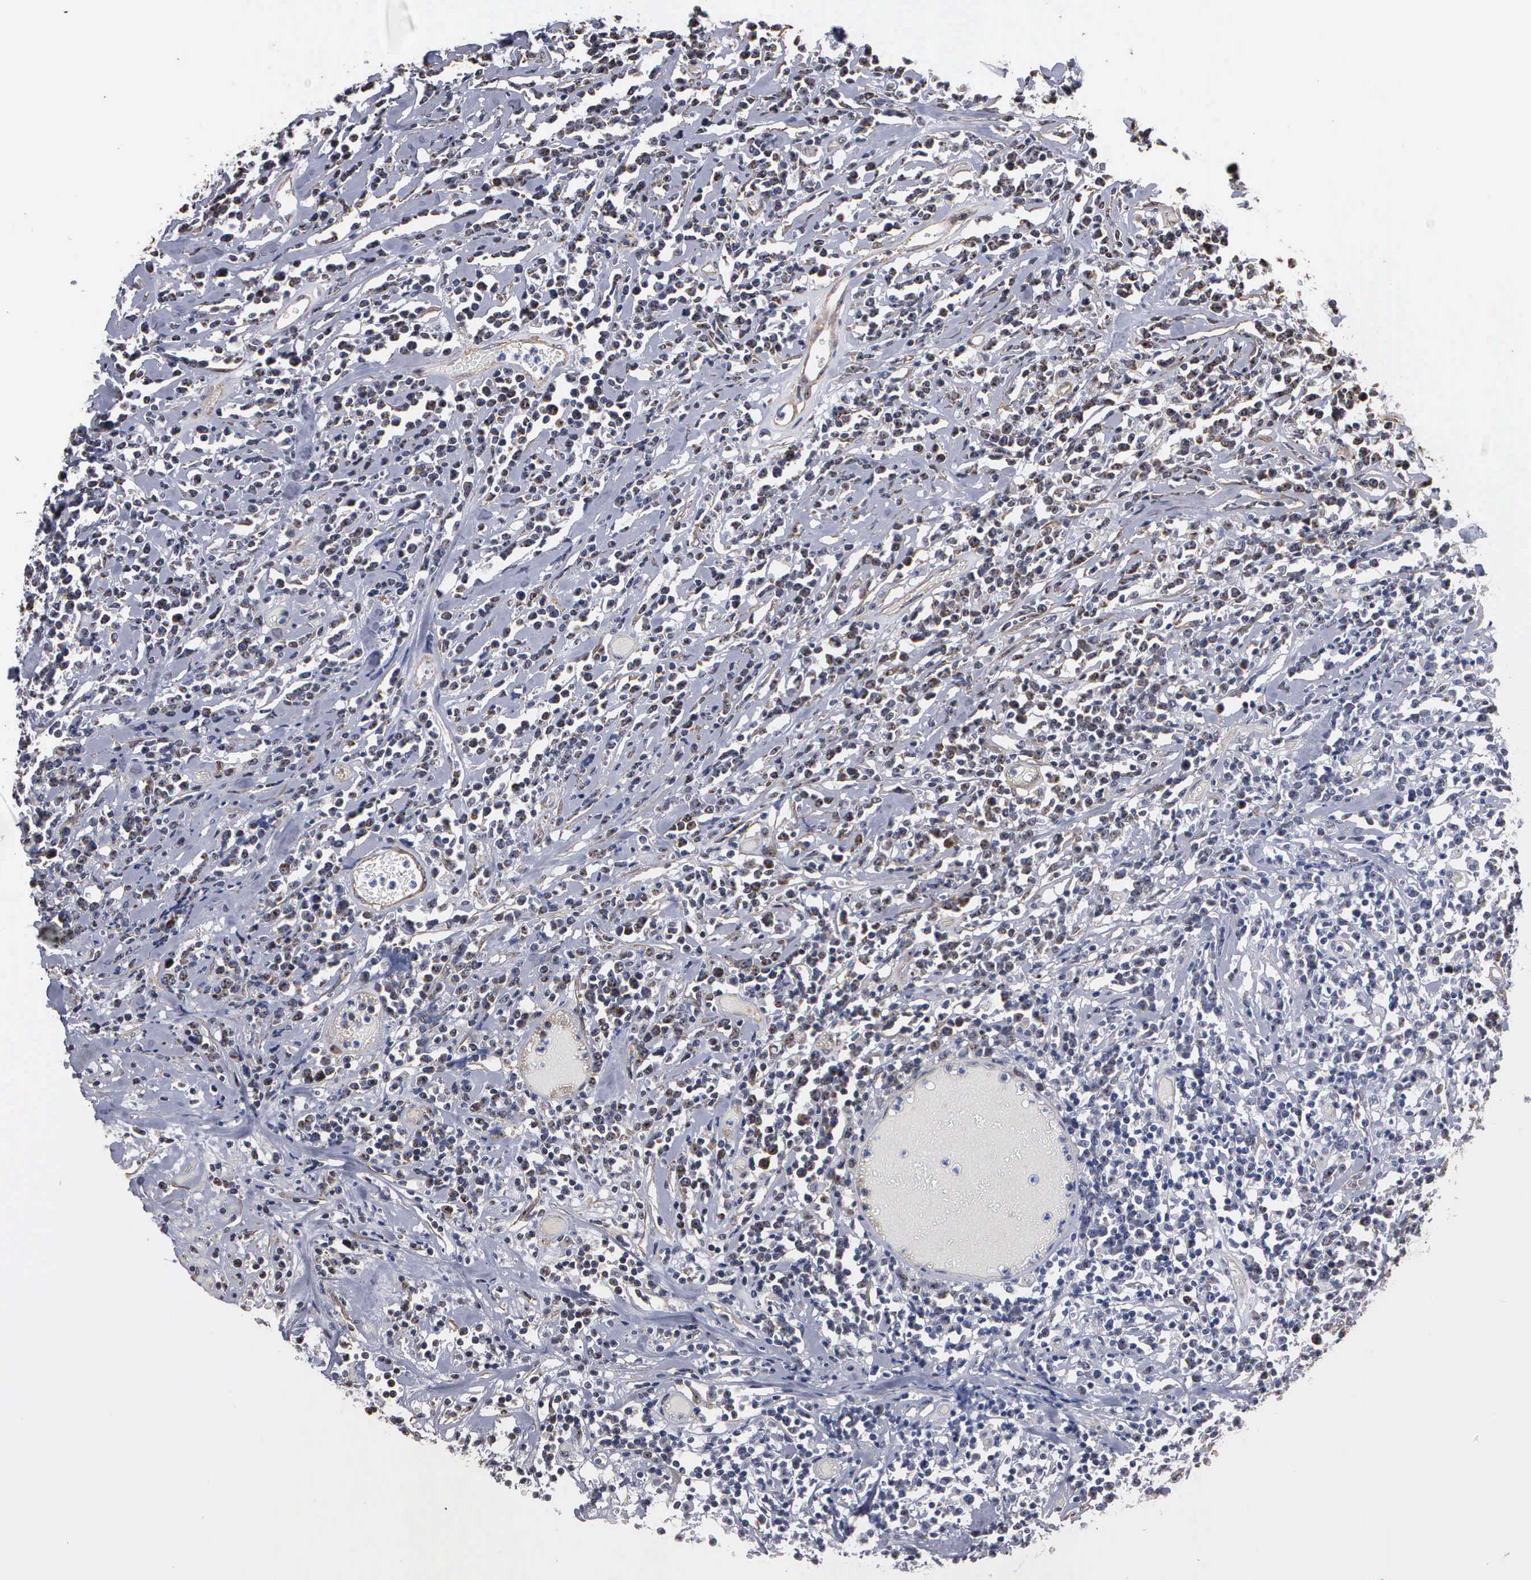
{"staining": {"intensity": "weak", "quantity": "25%-75%", "location": "cytoplasmic/membranous,nuclear"}, "tissue": "lymphoma", "cell_type": "Tumor cells", "image_type": "cancer", "snomed": [{"axis": "morphology", "description": "Malignant lymphoma, non-Hodgkin's type, High grade"}, {"axis": "topography", "description": "Colon"}], "caption": "Approximately 25%-75% of tumor cells in human lymphoma exhibit weak cytoplasmic/membranous and nuclear protein staining as visualized by brown immunohistochemical staining.", "gene": "NGDN", "patient": {"sex": "male", "age": 82}}